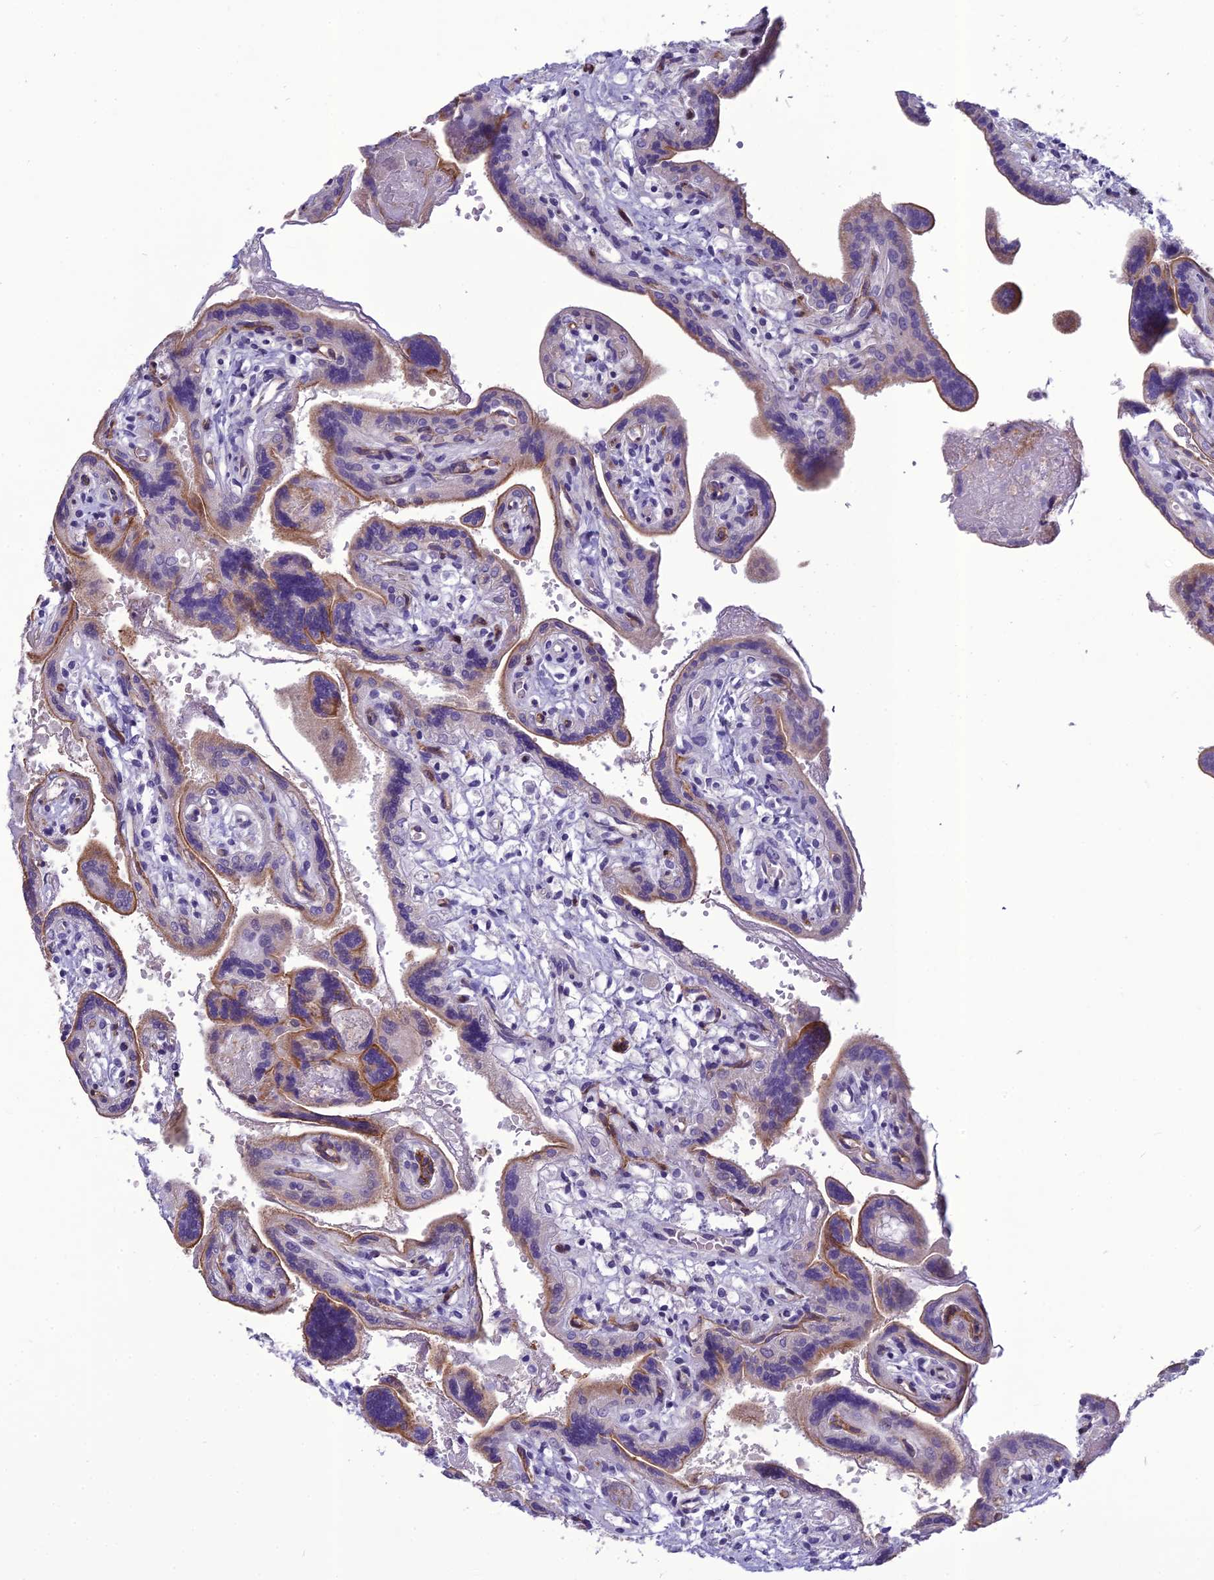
{"staining": {"intensity": "moderate", "quantity": ">75%", "location": "cytoplasmic/membranous"}, "tissue": "placenta", "cell_type": "Trophoblastic cells", "image_type": "normal", "snomed": [{"axis": "morphology", "description": "Normal tissue, NOS"}, {"axis": "topography", "description": "Placenta"}], "caption": "Normal placenta demonstrates moderate cytoplasmic/membranous positivity in about >75% of trophoblastic cells, visualized by immunohistochemistry.", "gene": "BBS7", "patient": {"sex": "female", "age": 37}}